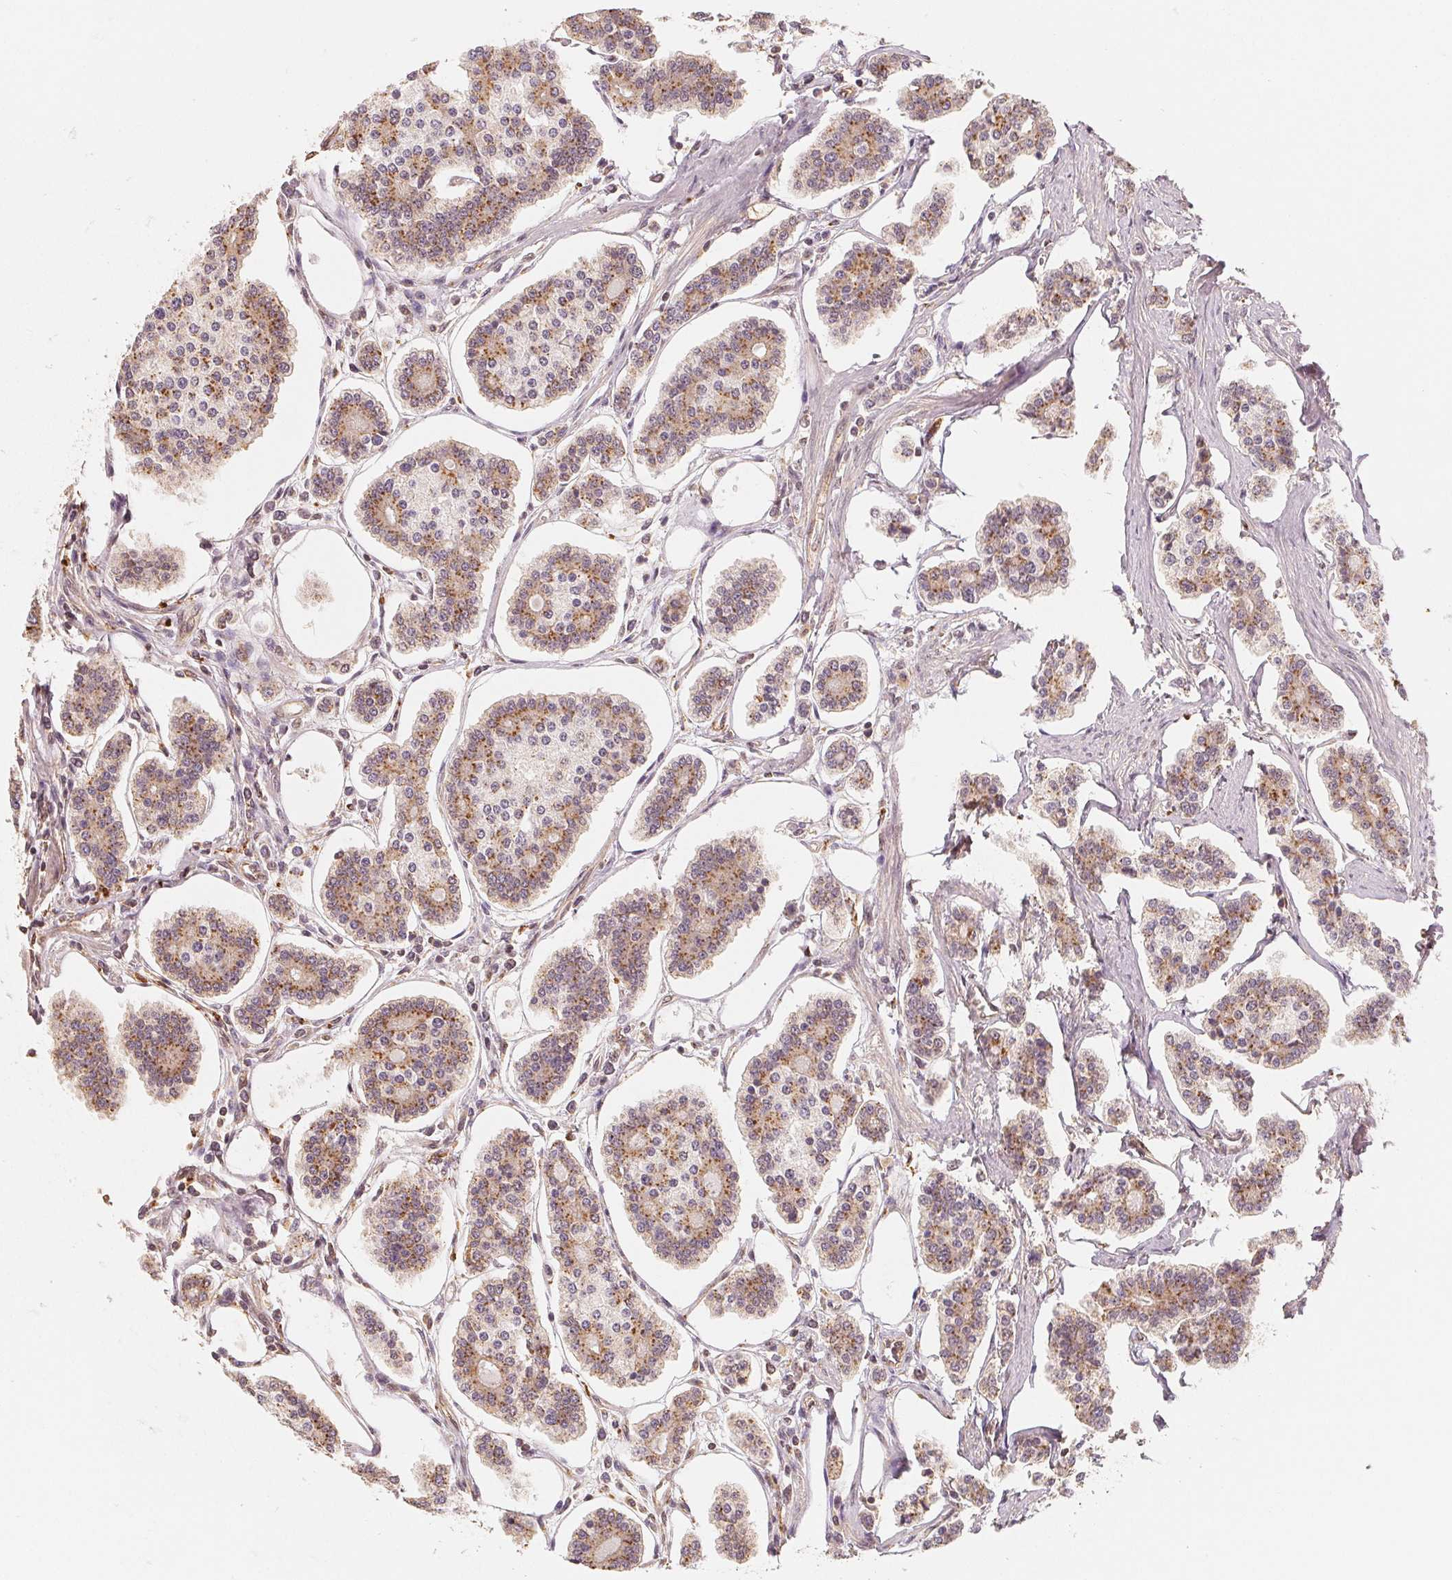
{"staining": {"intensity": "moderate", "quantity": ">75%", "location": "cytoplasmic/membranous"}, "tissue": "carcinoid", "cell_type": "Tumor cells", "image_type": "cancer", "snomed": [{"axis": "morphology", "description": "Carcinoid, malignant, NOS"}, {"axis": "topography", "description": "Small intestine"}], "caption": "This photomicrograph exhibits immunohistochemistry staining of carcinoid (malignant), with medium moderate cytoplasmic/membranous expression in approximately >75% of tumor cells.", "gene": "GUSB", "patient": {"sex": "female", "age": 65}}